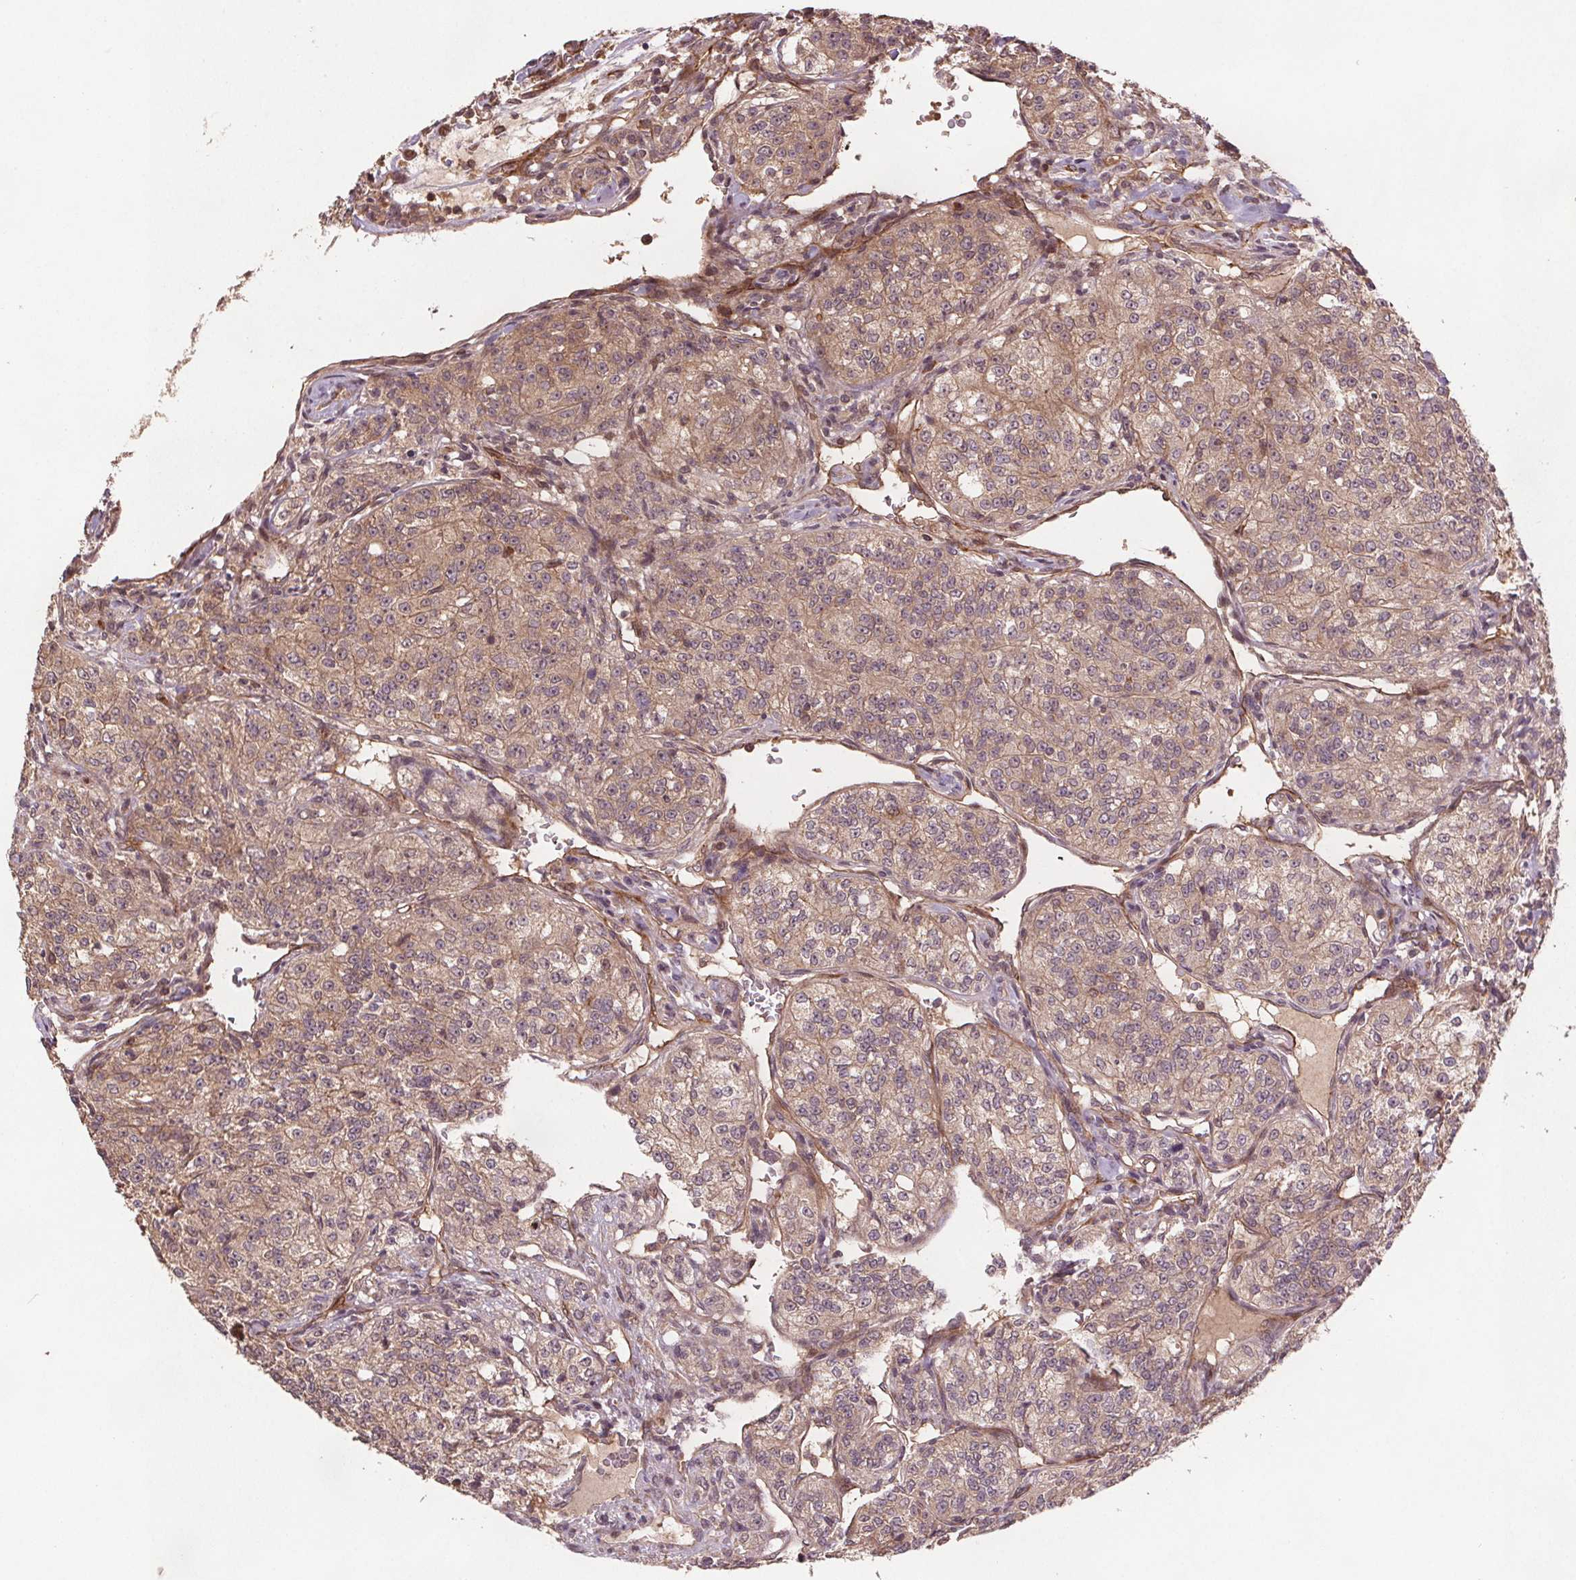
{"staining": {"intensity": "weak", "quantity": ">75%", "location": "cytoplasmic/membranous"}, "tissue": "renal cancer", "cell_type": "Tumor cells", "image_type": "cancer", "snomed": [{"axis": "morphology", "description": "Adenocarcinoma, NOS"}, {"axis": "topography", "description": "Kidney"}], "caption": "Immunohistochemical staining of adenocarcinoma (renal) exhibits low levels of weak cytoplasmic/membranous positivity in about >75% of tumor cells.", "gene": "SEC14L2", "patient": {"sex": "female", "age": 63}}